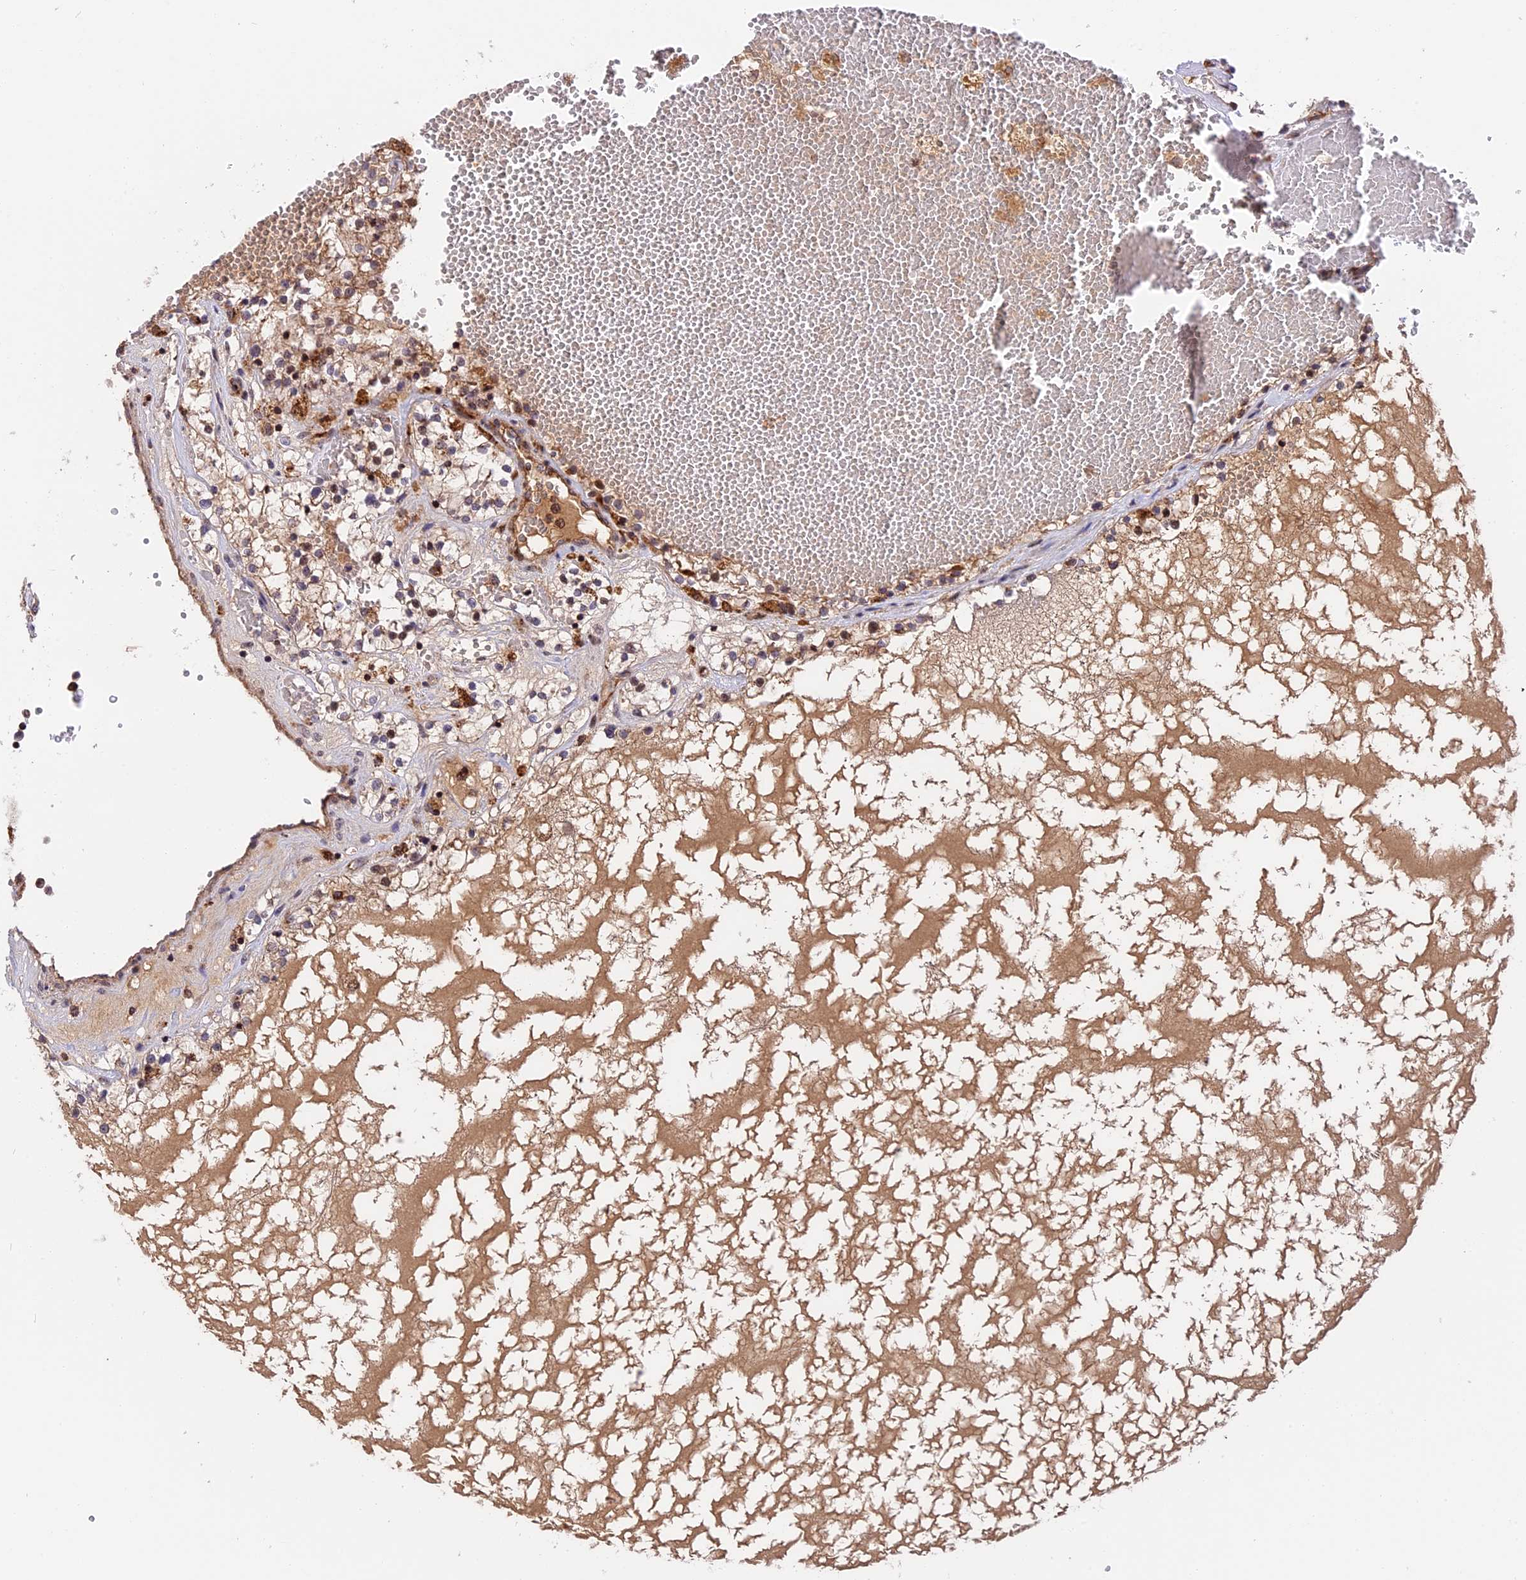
{"staining": {"intensity": "moderate", "quantity": "25%-75%", "location": "cytoplasmic/membranous,nuclear"}, "tissue": "renal cancer", "cell_type": "Tumor cells", "image_type": "cancer", "snomed": [{"axis": "morphology", "description": "Normal tissue, NOS"}, {"axis": "morphology", "description": "Adenocarcinoma, NOS"}, {"axis": "topography", "description": "Kidney"}], "caption": "Immunohistochemistry (IHC) staining of renal adenocarcinoma, which demonstrates medium levels of moderate cytoplasmic/membranous and nuclear staining in approximately 25%-75% of tumor cells indicating moderate cytoplasmic/membranous and nuclear protein staining. The staining was performed using DAB (3,3'-diaminobenzidine) (brown) for protein detection and nuclei were counterstained in hematoxylin (blue).", "gene": "RERGL", "patient": {"sex": "male", "age": 68}}